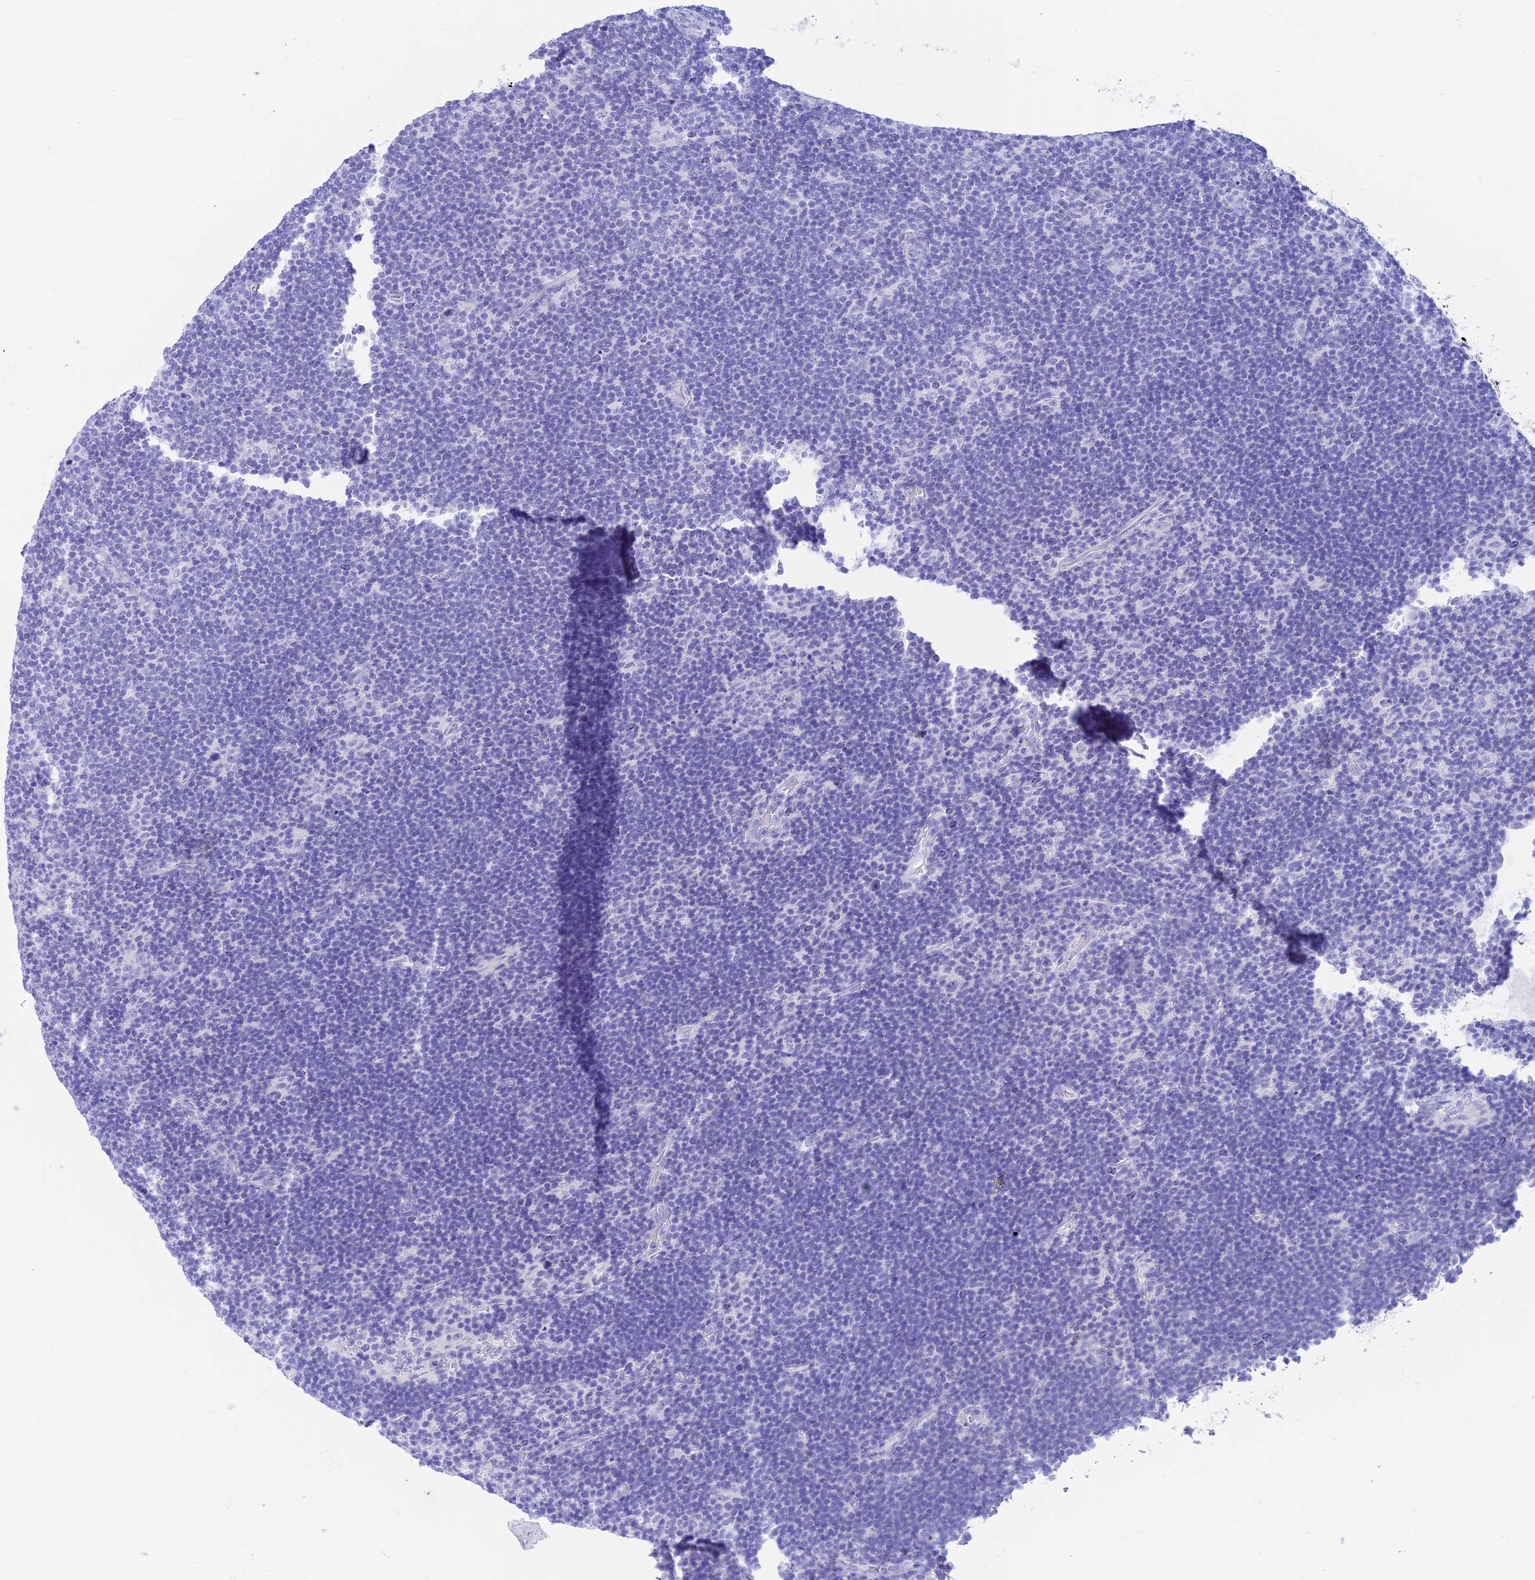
{"staining": {"intensity": "negative", "quantity": "none", "location": "none"}, "tissue": "lymphoma", "cell_type": "Tumor cells", "image_type": "cancer", "snomed": [{"axis": "morphology", "description": "Hodgkin's disease, NOS"}, {"axis": "topography", "description": "Lymph node"}], "caption": "Immunohistochemistry (IHC) micrograph of lymphoma stained for a protein (brown), which displays no staining in tumor cells.", "gene": "PRNP", "patient": {"sex": "female", "age": 57}}